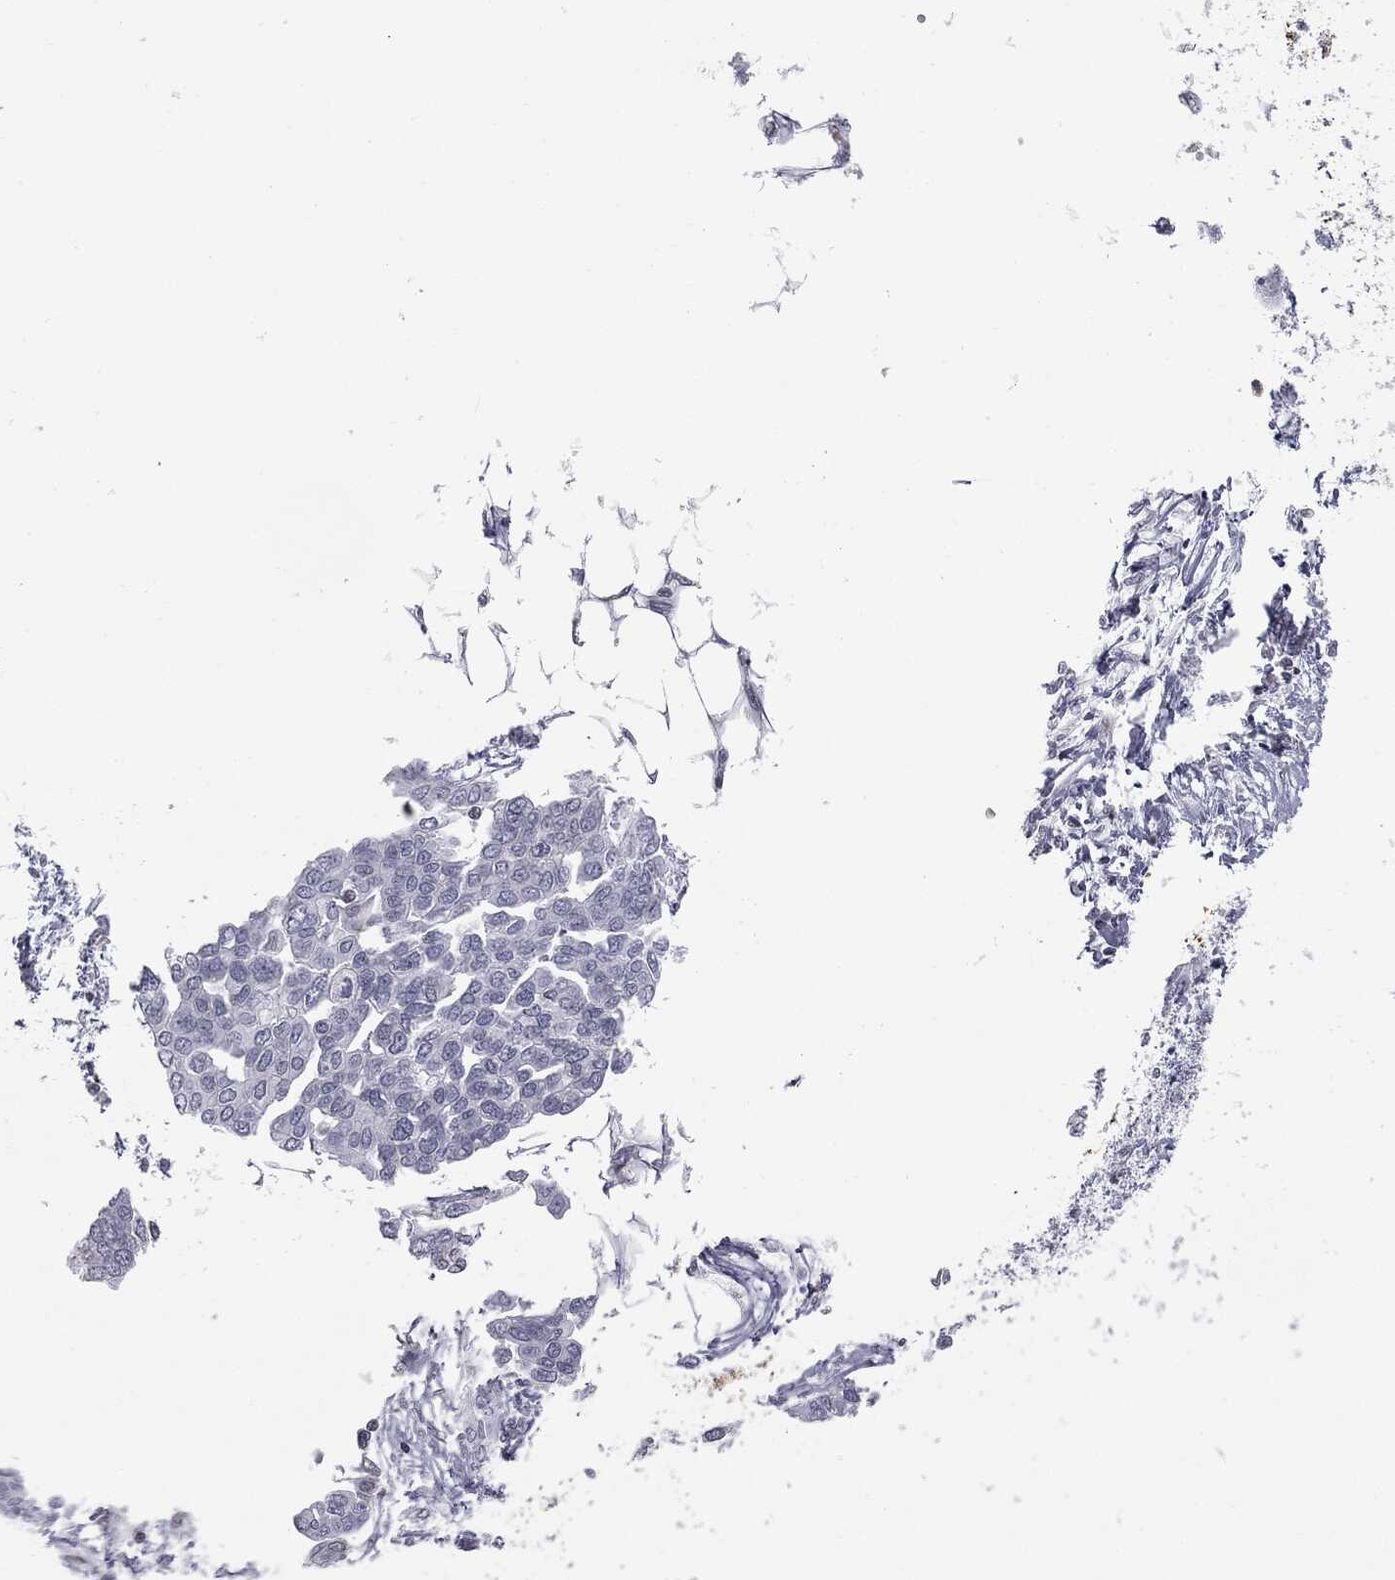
{"staining": {"intensity": "negative", "quantity": "none", "location": "none"}, "tissue": "ovarian cancer", "cell_type": "Tumor cells", "image_type": "cancer", "snomed": [{"axis": "morphology", "description": "Cystadenocarcinoma, serous, NOS"}, {"axis": "topography", "description": "Ovary"}], "caption": "Protein analysis of ovarian serous cystadenocarcinoma shows no significant staining in tumor cells.", "gene": "ALDOB", "patient": {"sex": "female", "age": 59}}